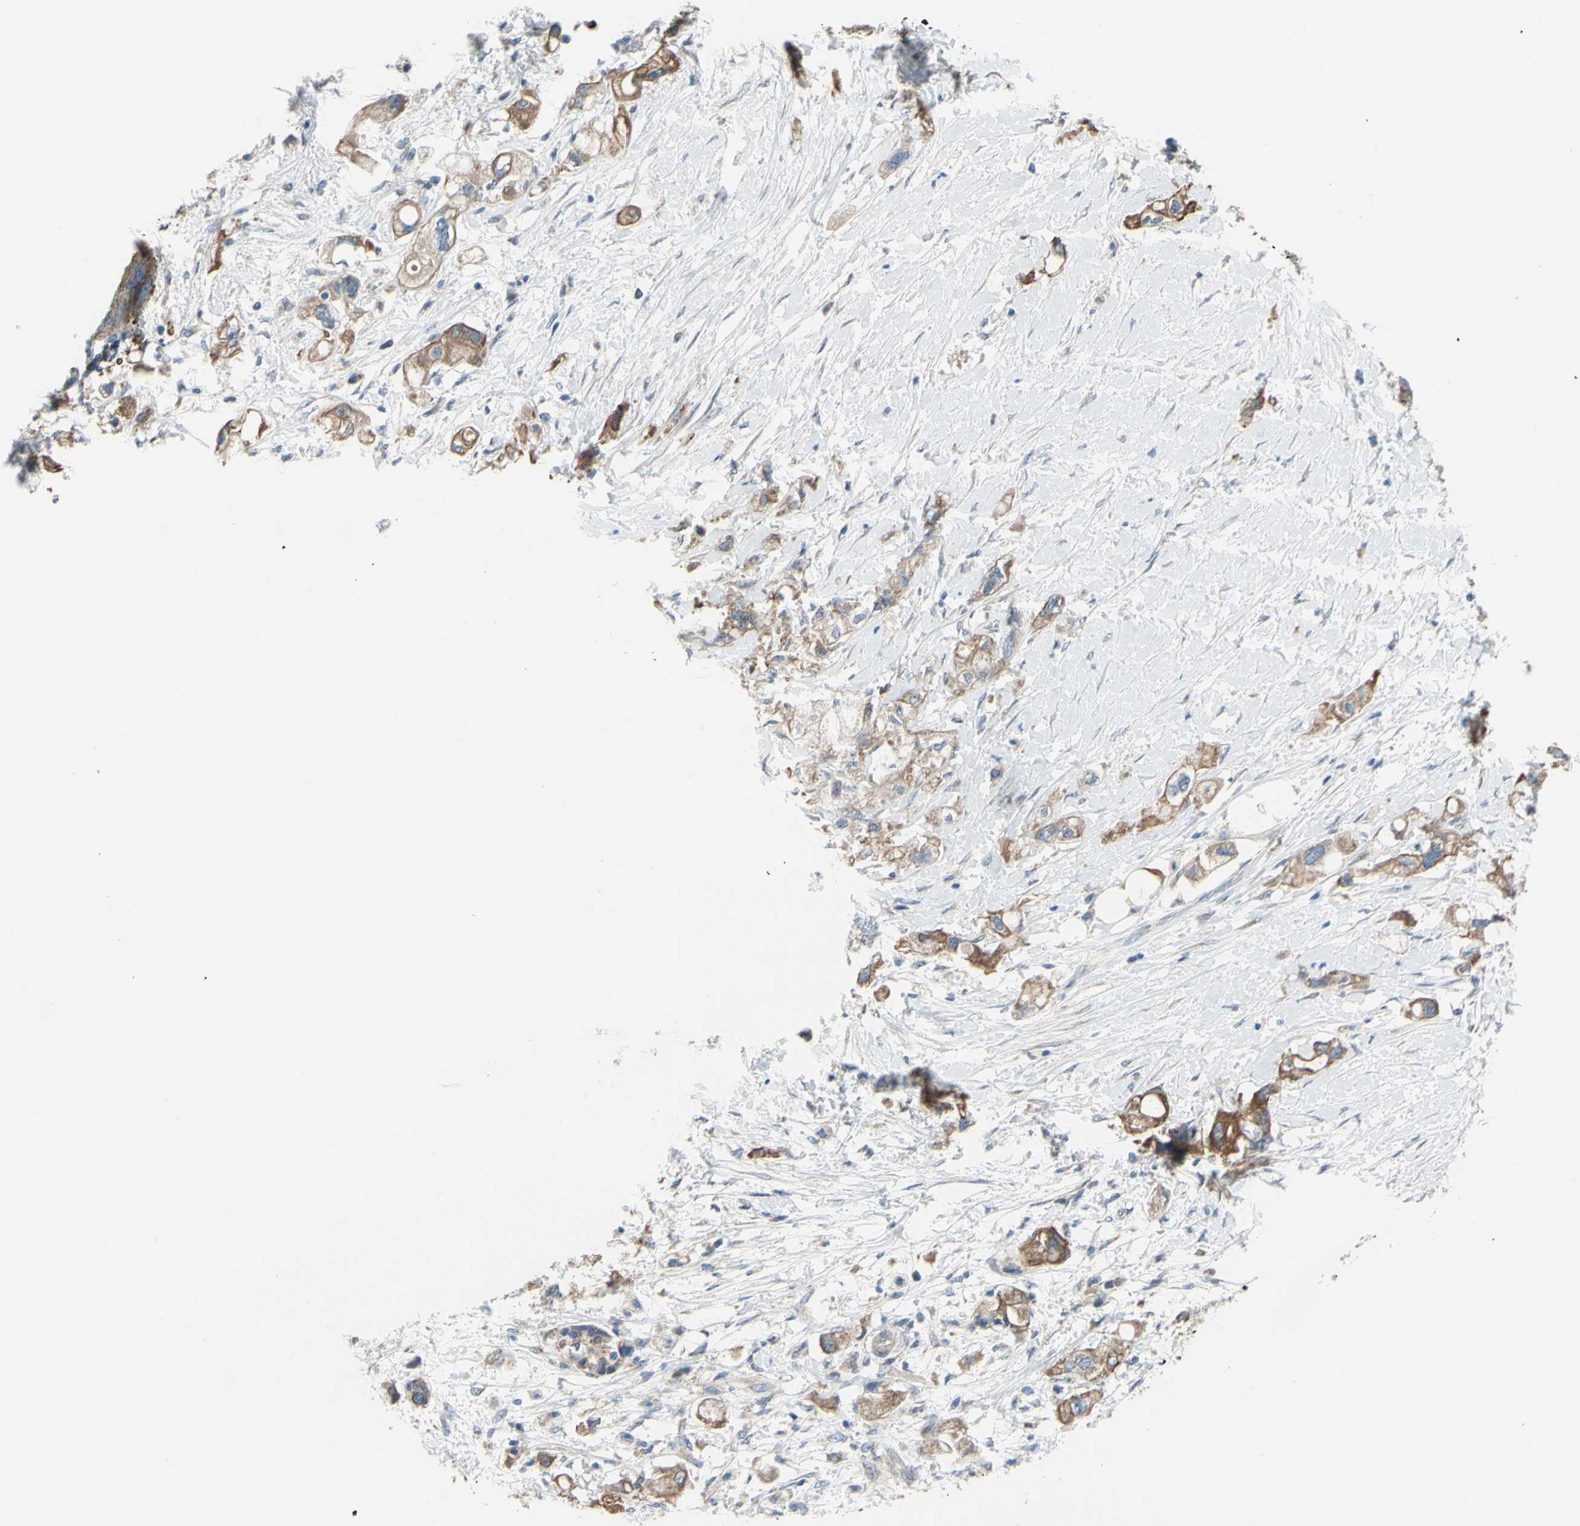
{"staining": {"intensity": "moderate", "quantity": ">75%", "location": "cytoplasmic/membranous"}, "tissue": "pancreatic cancer", "cell_type": "Tumor cells", "image_type": "cancer", "snomed": [{"axis": "morphology", "description": "Adenocarcinoma, NOS"}, {"axis": "topography", "description": "Pancreas"}], "caption": "Pancreatic cancer stained for a protein (brown) exhibits moderate cytoplasmic/membranous positive staining in approximately >75% of tumor cells.", "gene": "GRAMD2B", "patient": {"sex": "female", "age": 56}}